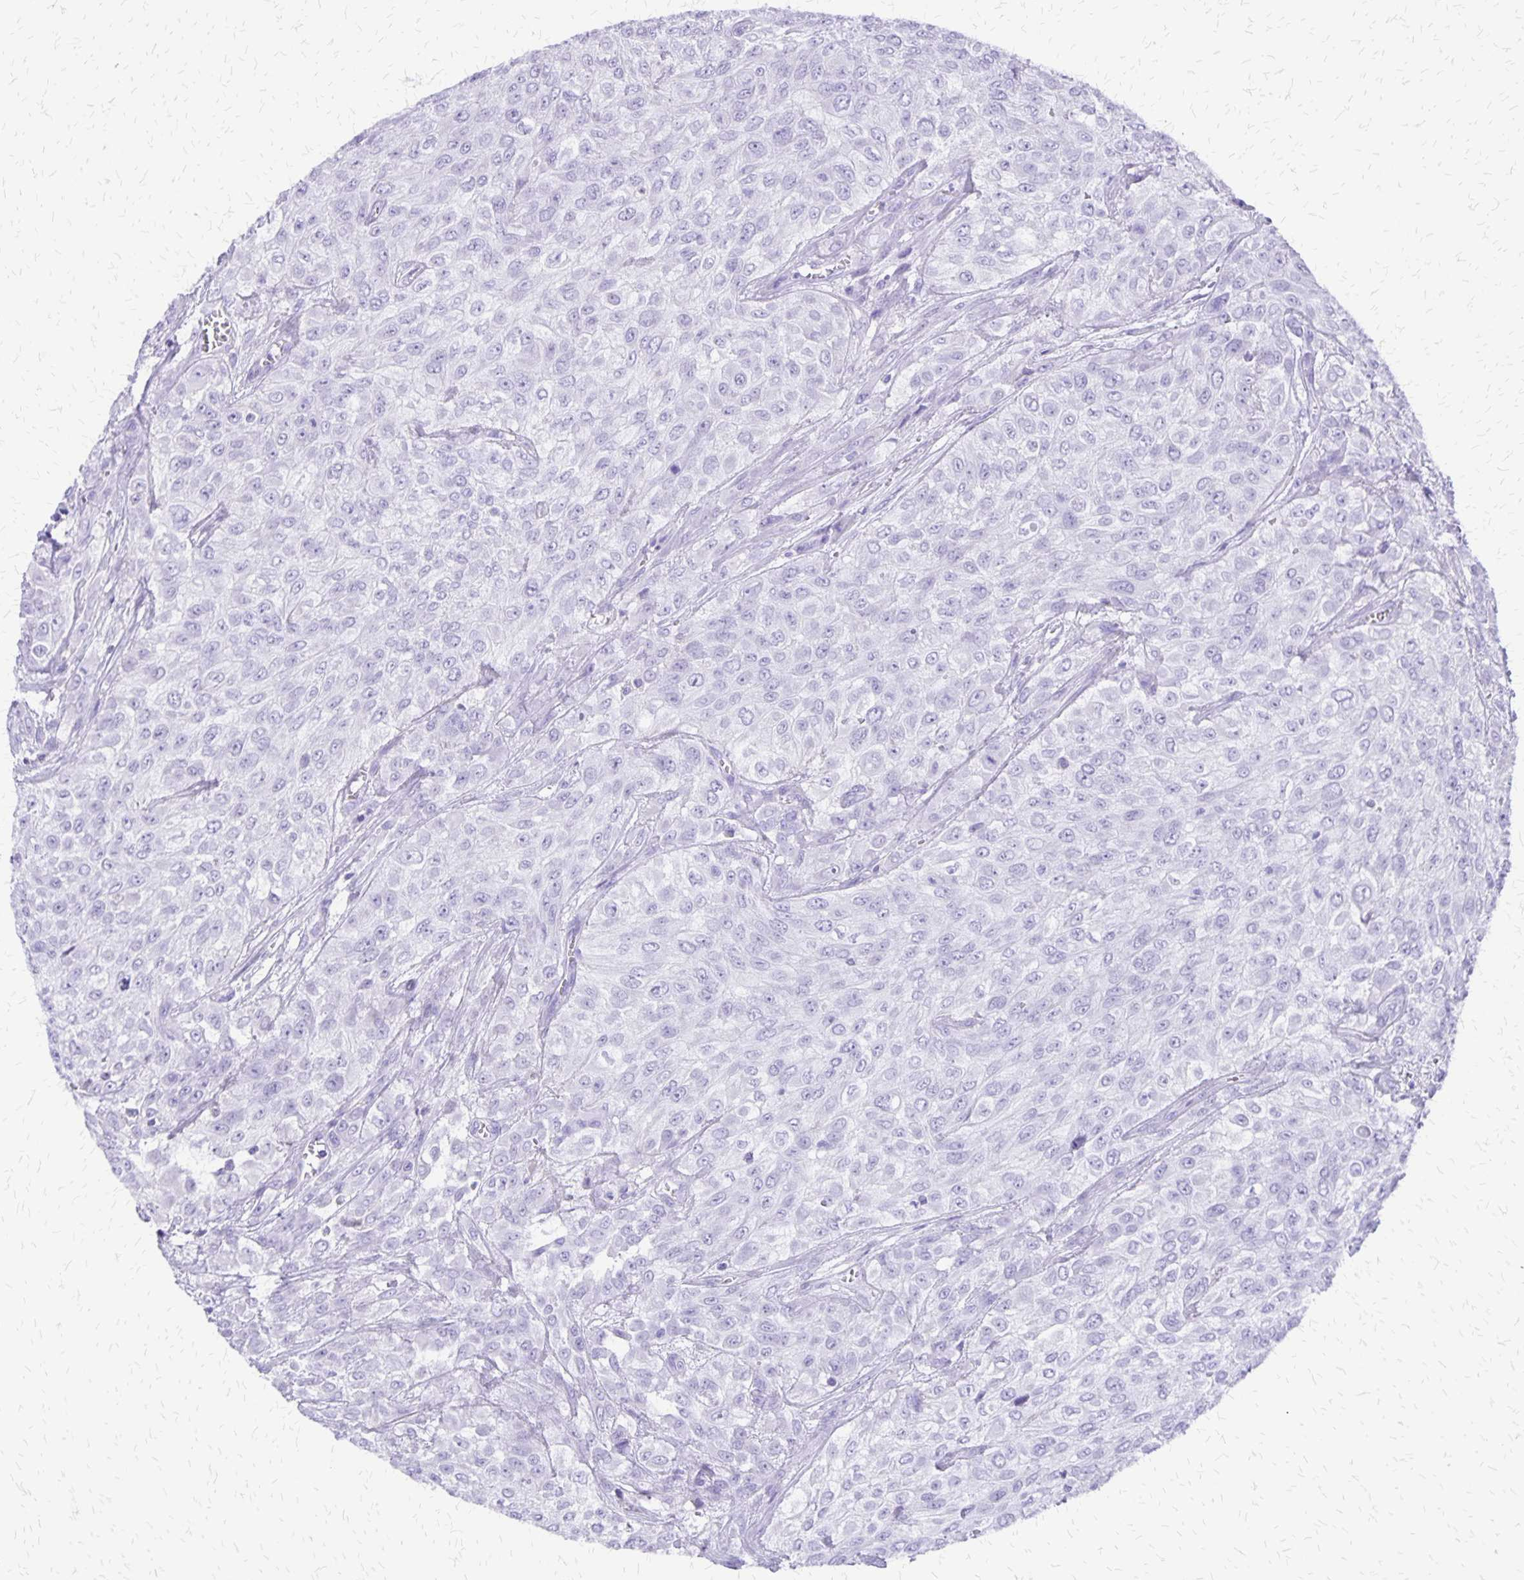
{"staining": {"intensity": "negative", "quantity": "none", "location": "none"}, "tissue": "urothelial cancer", "cell_type": "Tumor cells", "image_type": "cancer", "snomed": [{"axis": "morphology", "description": "Urothelial carcinoma, High grade"}, {"axis": "topography", "description": "Urinary bladder"}], "caption": "This image is of urothelial carcinoma (high-grade) stained with immunohistochemistry (IHC) to label a protein in brown with the nuclei are counter-stained blue. There is no staining in tumor cells.", "gene": "SLC13A2", "patient": {"sex": "male", "age": 57}}